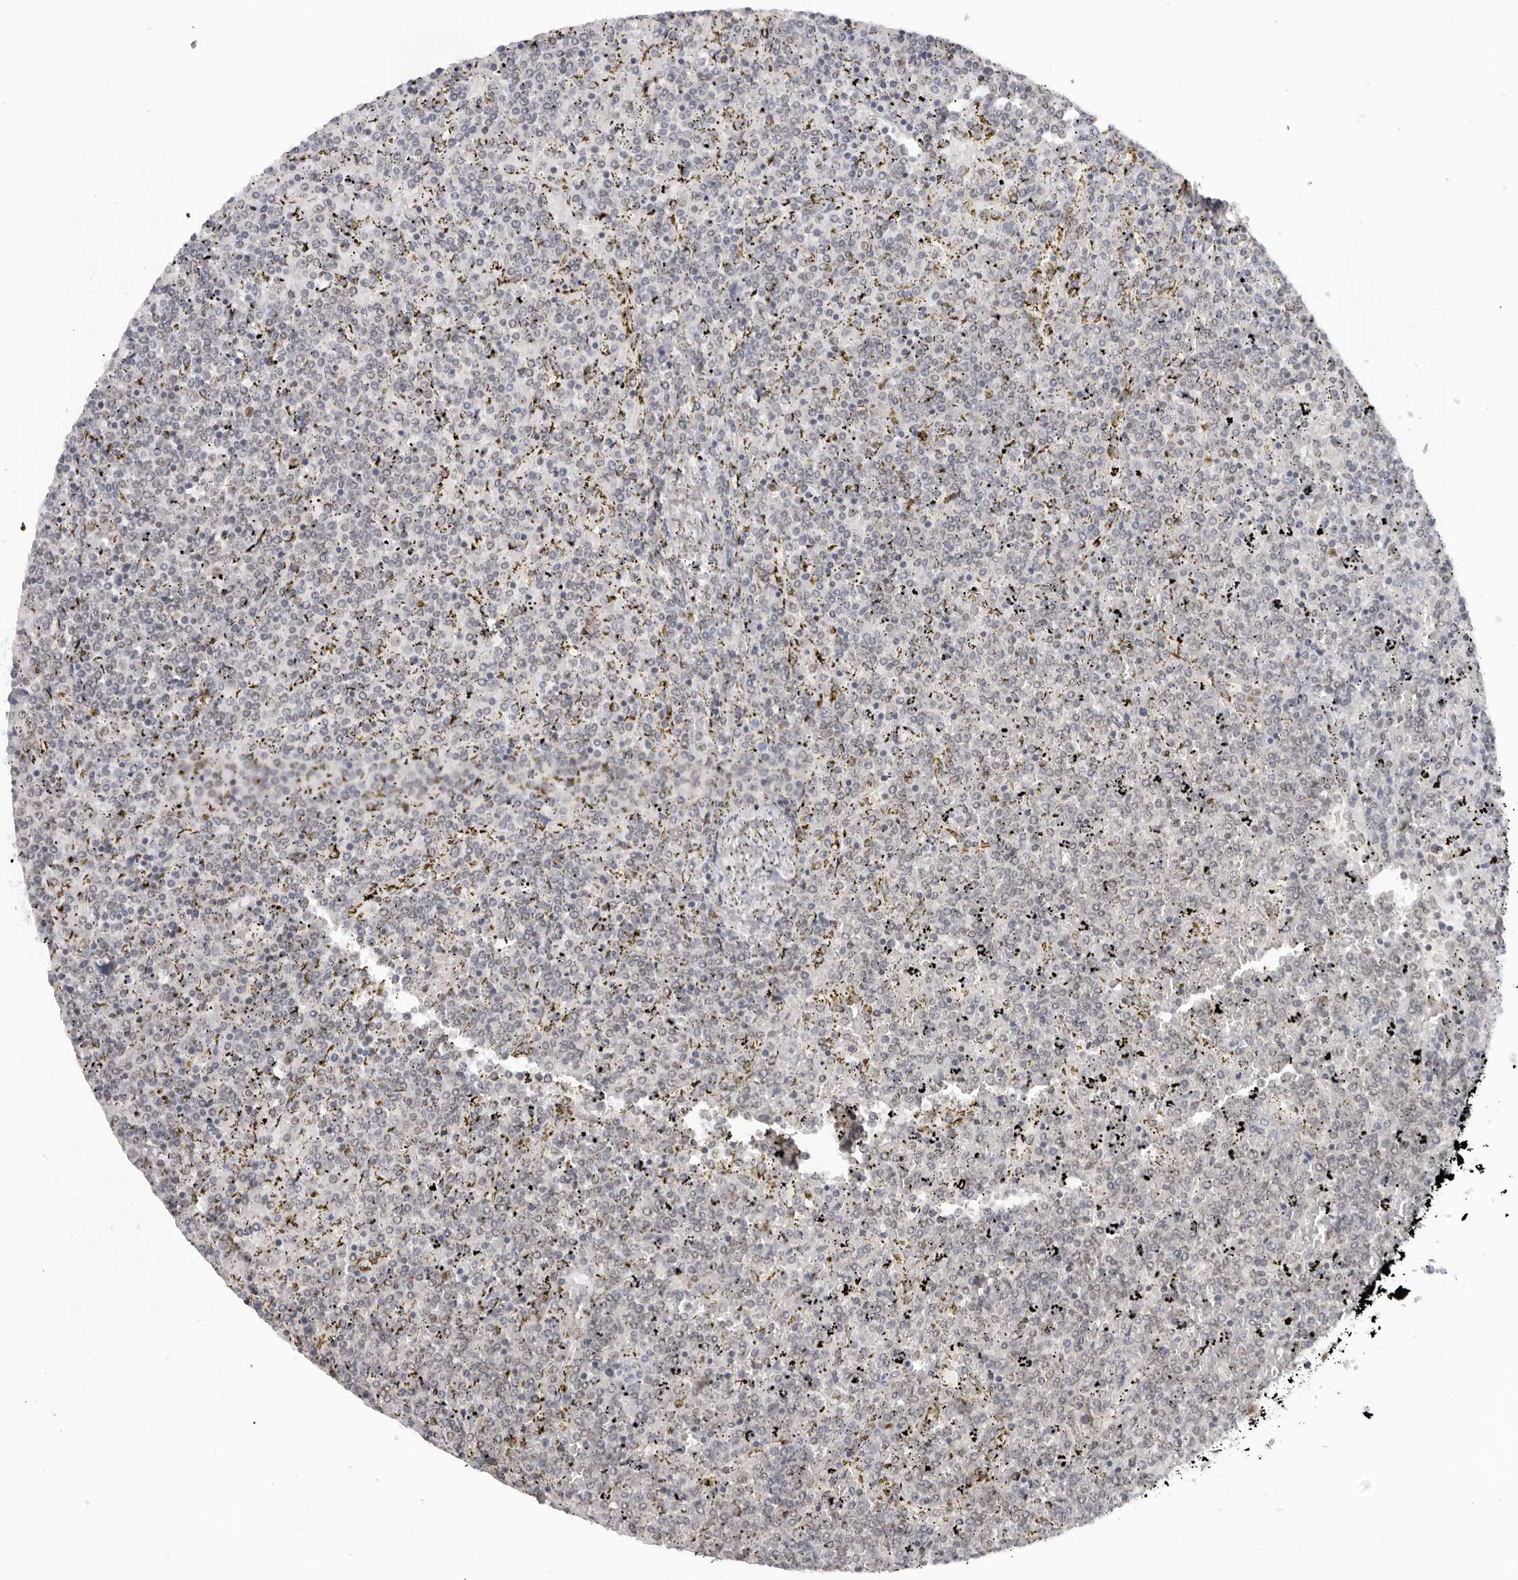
{"staining": {"intensity": "negative", "quantity": "none", "location": "none"}, "tissue": "lymphoma", "cell_type": "Tumor cells", "image_type": "cancer", "snomed": [{"axis": "morphology", "description": "Malignant lymphoma, non-Hodgkin's type, Low grade"}, {"axis": "topography", "description": "Spleen"}], "caption": "A high-resolution image shows IHC staining of lymphoma, which exhibits no significant expression in tumor cells.", "gene": "FOXK2", "patient": {"sex": "female", "age": 19}}